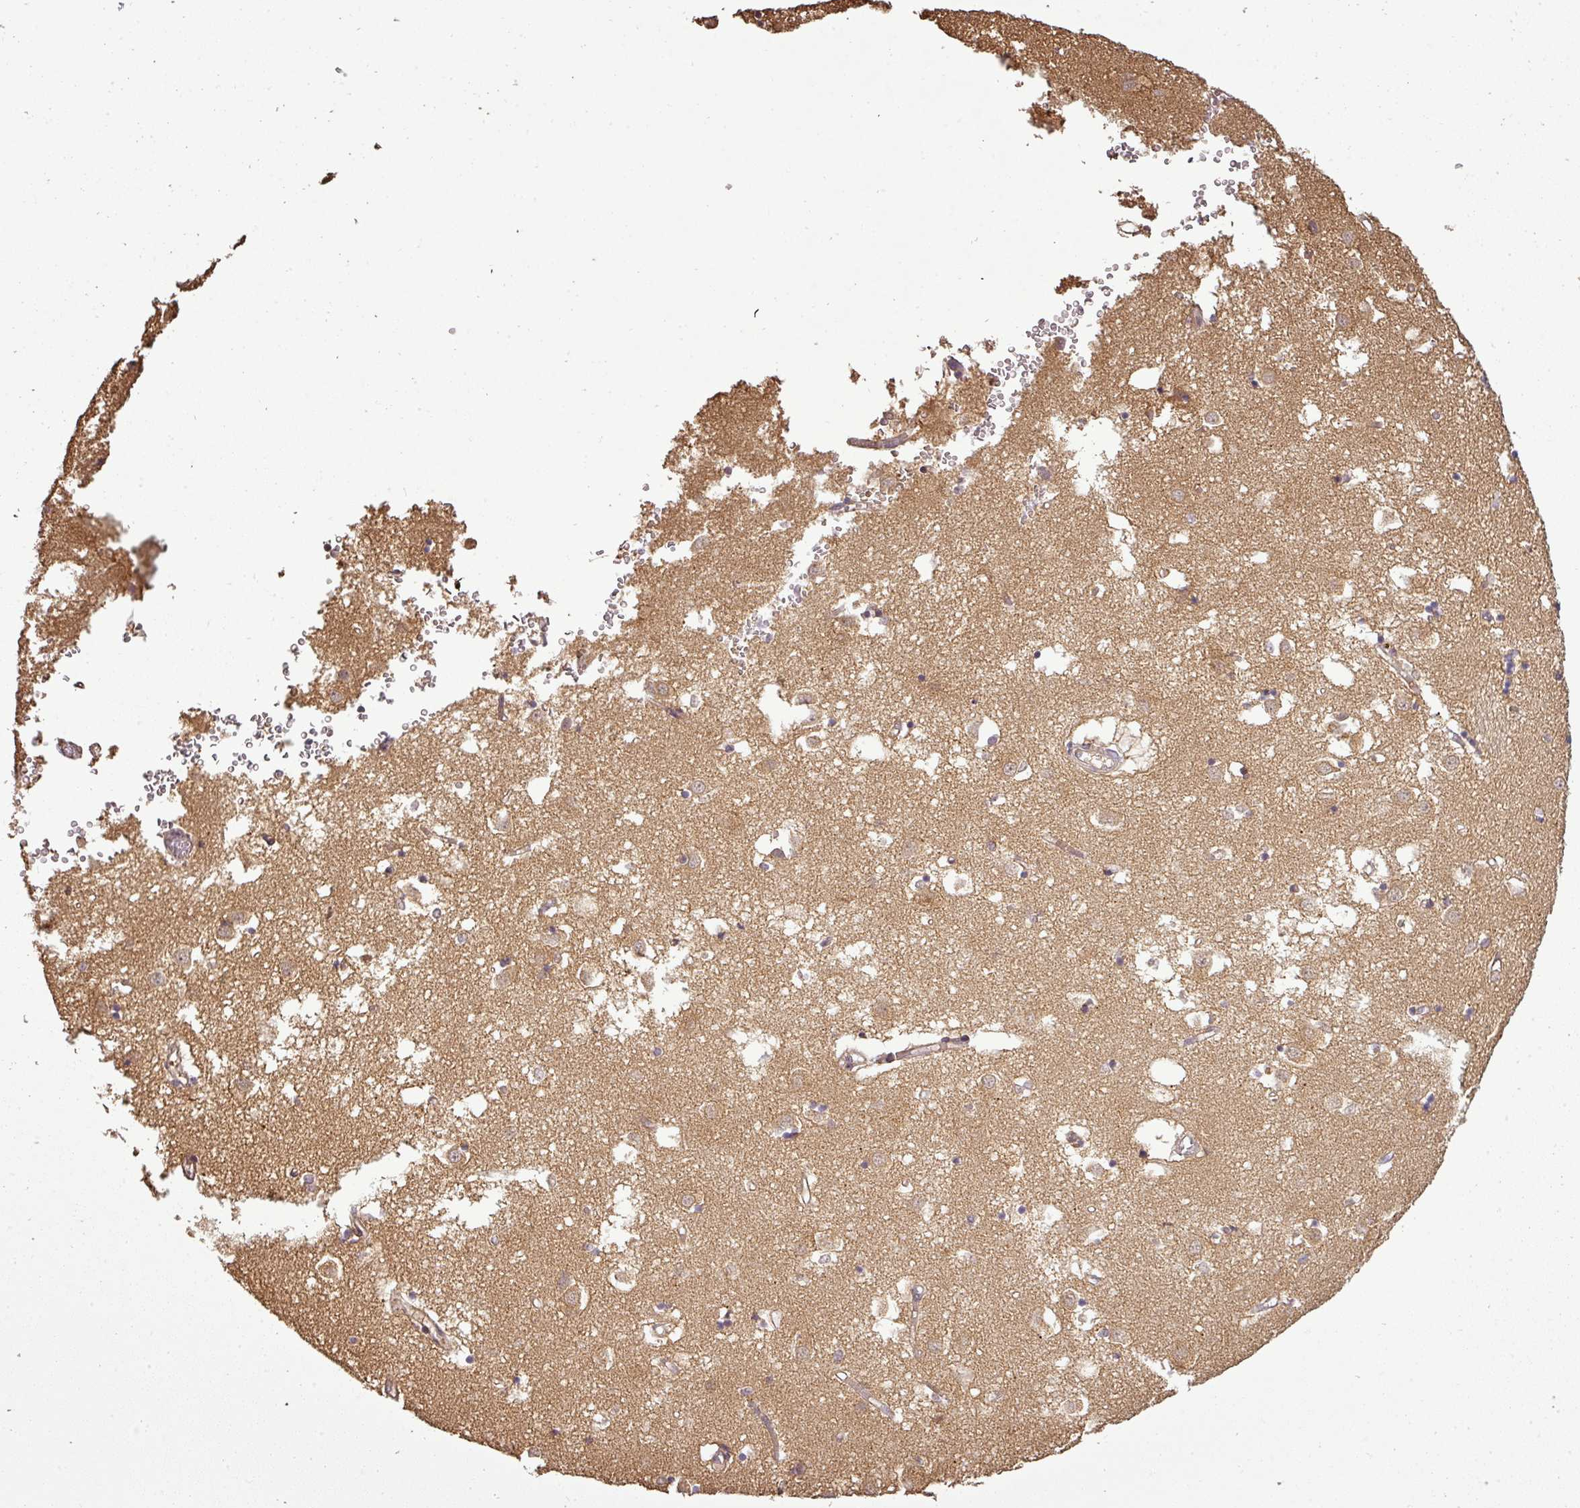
{"staining": {"intensity": "negative", "quantity": "none", "location": "none"}, "tissue": "caudate", "cell_type": "Glial cells", "image_type": "normal", "snomed": [{"axis": "morphology", "description": "Normal tissue, NOS"}, {"axis": "topography", "description": "Lateral ventricle wall"}], "caption": "Immunohistochemistry (IHC) image of normal caudate: caudate stained with DAB (3,3'-diaminobenzidine) demonstrates no significant protein expression in glial cells.", "gene": "FAIM", "patient": {"sex": "male", "age": 70}}